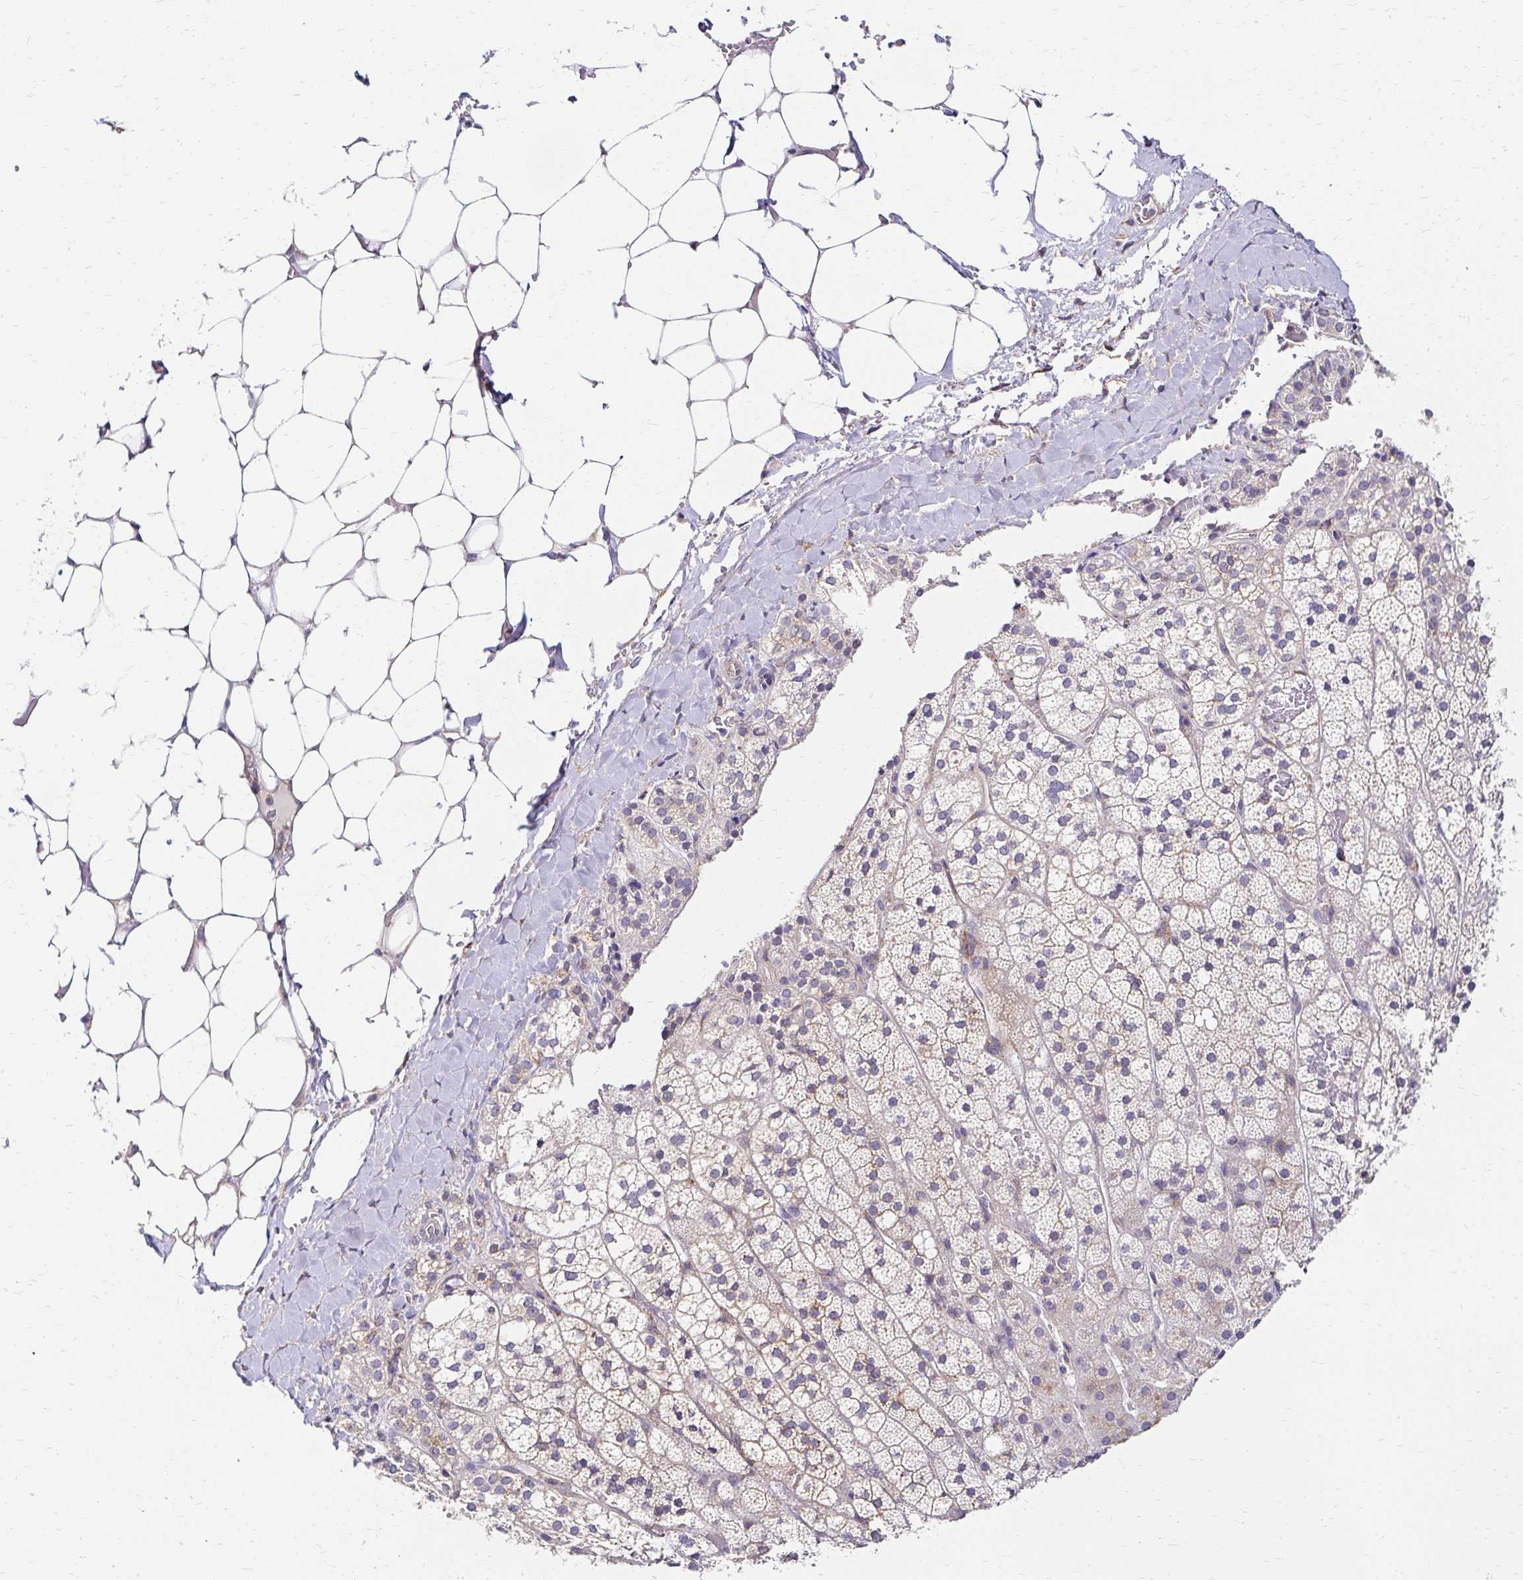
{"staining": {"intensity": "negative", "quantity": "none", "location": "none"}, "tissue": "adrenal gland", "cell_type": "Glandular cells", "image_type": "normal", "snomed": [{"axis": "morphology", "description": "Normal tissue, NOS"}, {"axis": "topography", "description": "Adrenal gland"}], "caption": "DAB (3,3'-diaminobenzidine) immunohistochemical staining of unremarkable human adrenal gland shows no significant expression in glandular cells.", "gene": "PRIMA1", "patient": {"sex": "male", "age": 53}}